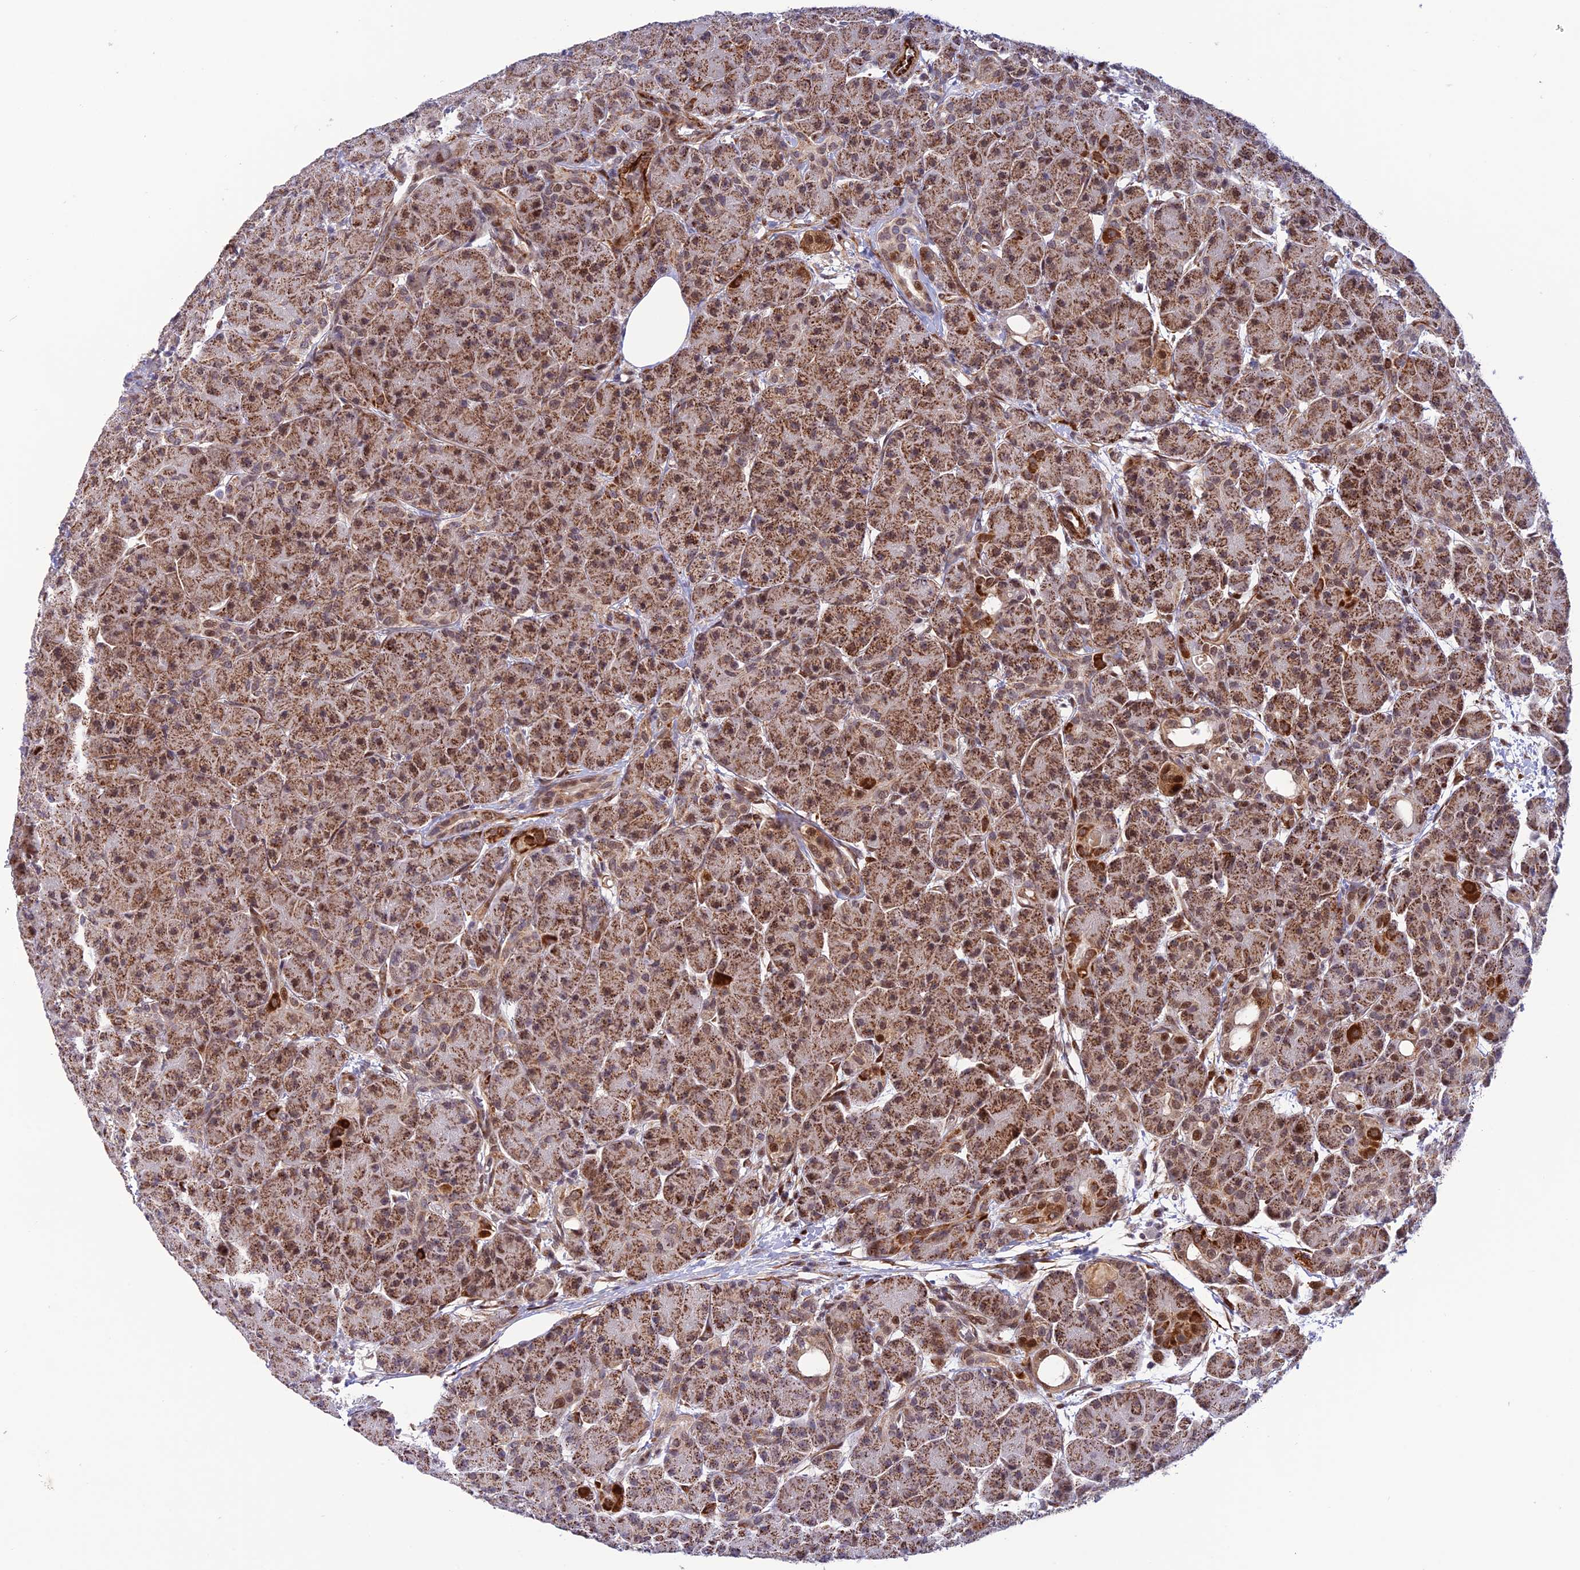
{"staining": {"intensity": "strong", "quantity": ">75%", "location": "cytoplasmic/membranous"}, "tissue": "pancreas", "cell_type": "Exocrine glandular cells", "image_type": "normal", "snomed": [{"axis": "morphology", "description": "Normal tissue, NOS"}, {"axis": "topography", "description": "Pancreas"}], "caption": "Pancreas stained with a protein marker displays strong staining in exocrine glandular cells.", "gene": "WDR55", "patient": {"sex": "male", "age": 63}}